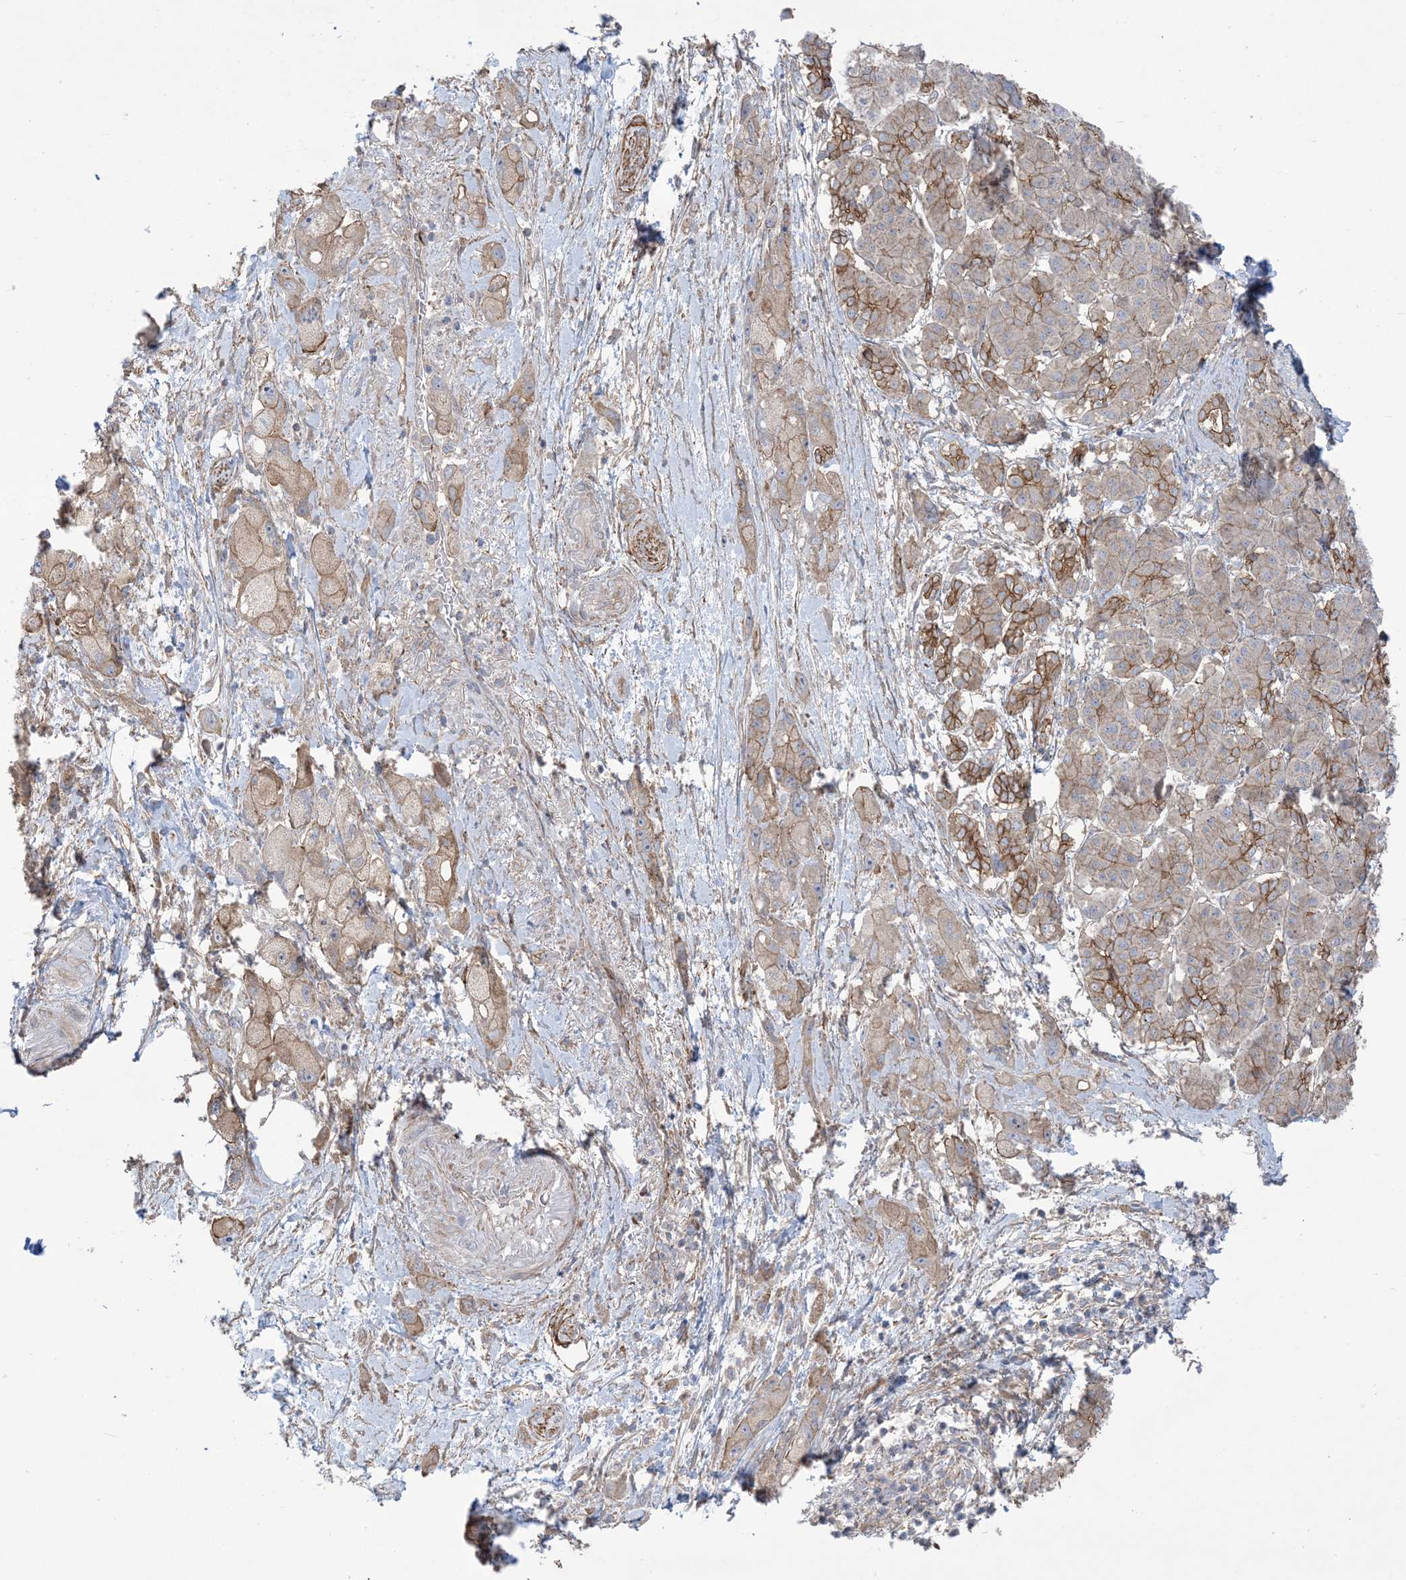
{"staining": {"intensity": "moderate", "quantity": "25%-75%", "location": "cytoplasmic/membranous"}, "tissue": "pancreatic cancer", "cell_type": "Tumor cells", "image_type": "cancer", "snomed": [{"axis": "morphology", "description": "Normal tissue, NOS"}, {"axis": "morphology", "description": "Adenocarcinoma, NOS"}, {"axis": "topography", "description": "Pancreas"}], "caption": "Moderate cytoplasmic/membranous expression is present in approximately 25%-75% of tumor cells in pancreatic adenocarcinoma. (Stains: DAB (3,3'-diaminobenzidine) in brown, nuclei in blue, Microscopy: brightfield microscopy at high magnification).", "gene": "CCNY", "patient": {"sex": "female", "age": 68}}